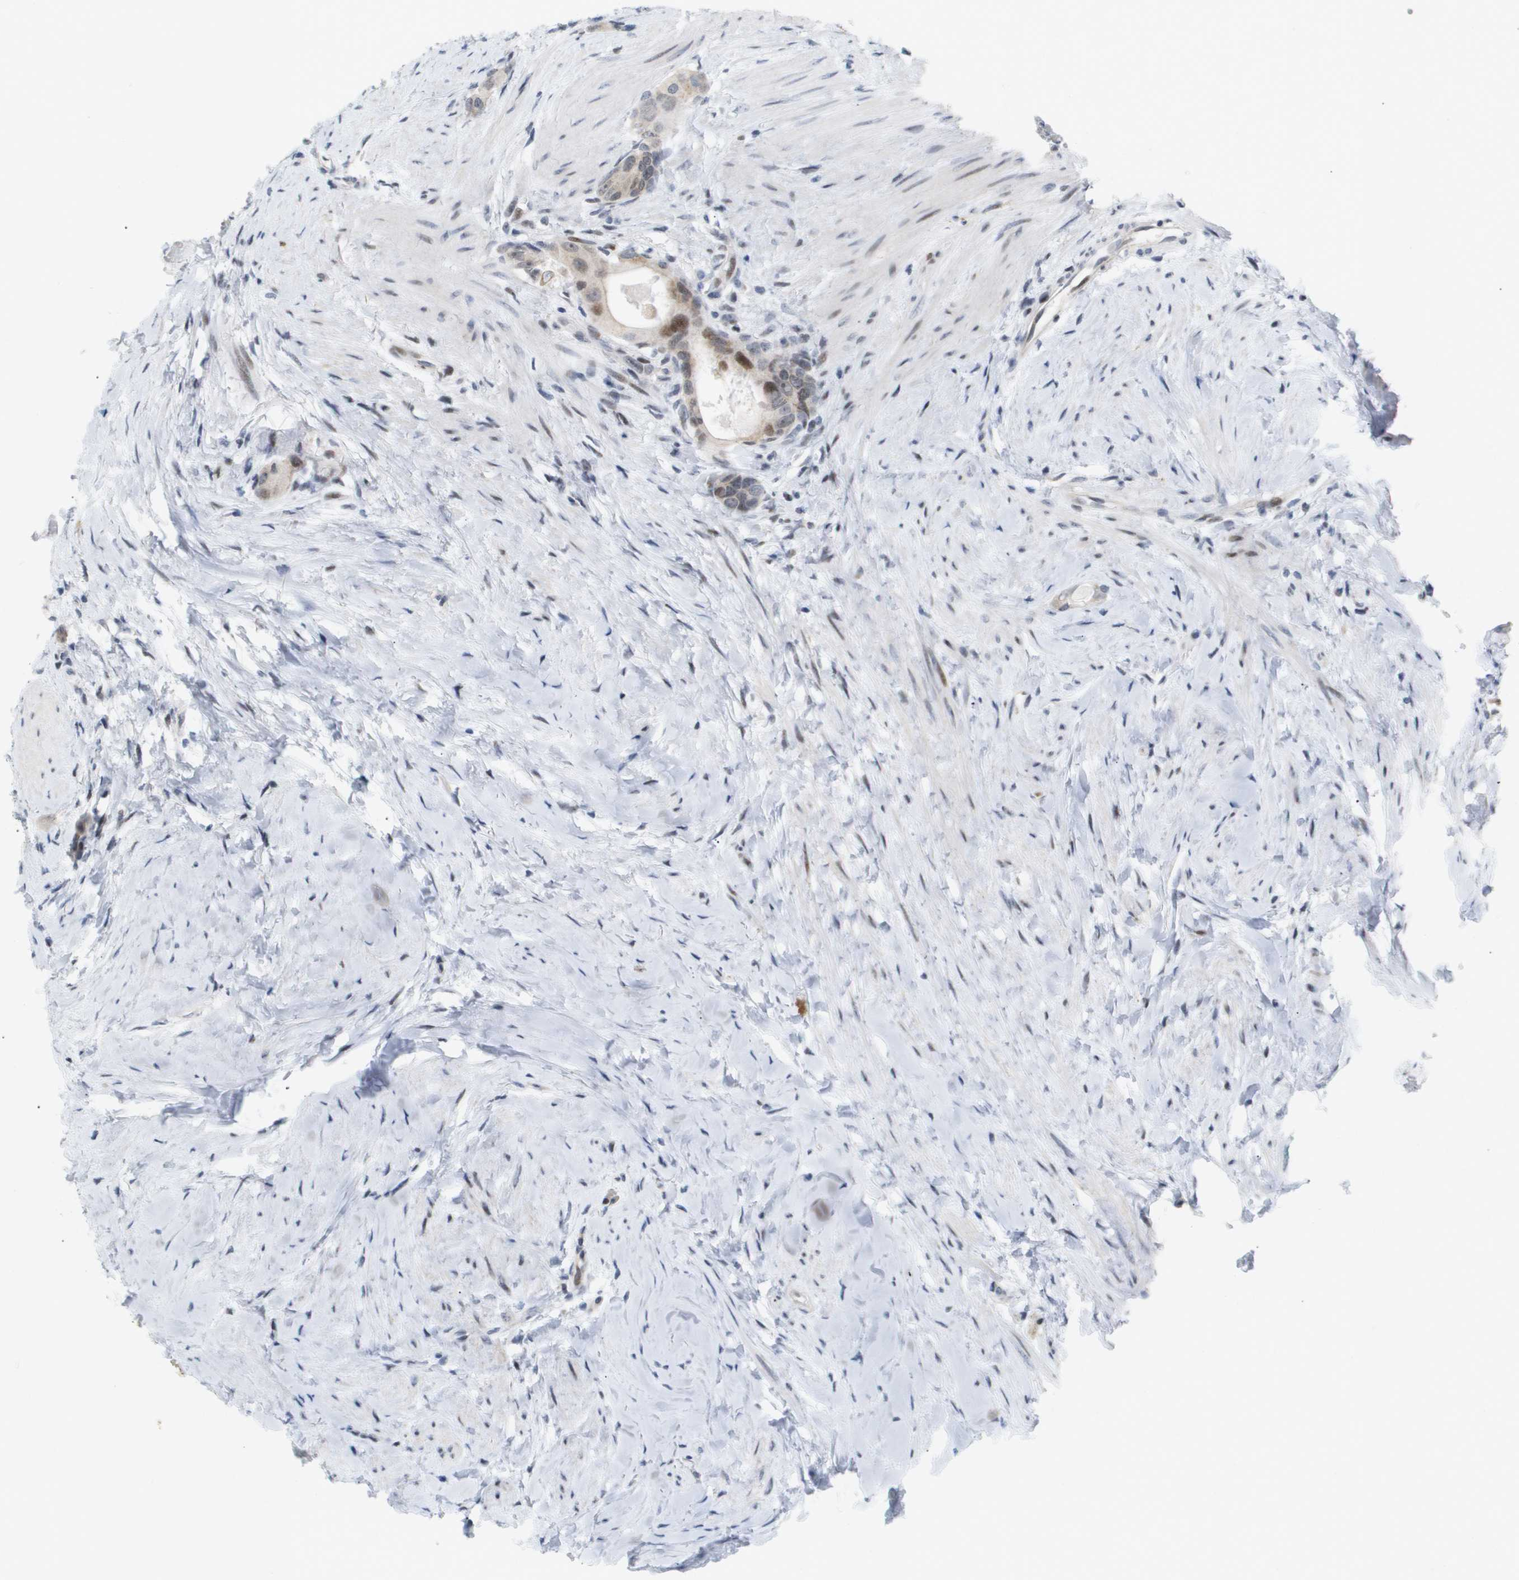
{"staining": {"intensity": "moderate", "quantity": "<25%", "location": "nuclear"}, "tissue": "colorectal cancer", "cell_type": "Tumor cells", "image_type": "cancer", "snomed": [{"axis": "morphology", "description": "Adenocarcinoma, NOS"}, {"axis": "topography", "description": "Rectum"}], "caption": "Colorectal adenocarcinoma tissue exhibits moderate nuclear positivity in approximately <25% of tumor cells", "gene": "PPARD", "patient": {"sex": "male", "age": 51}}